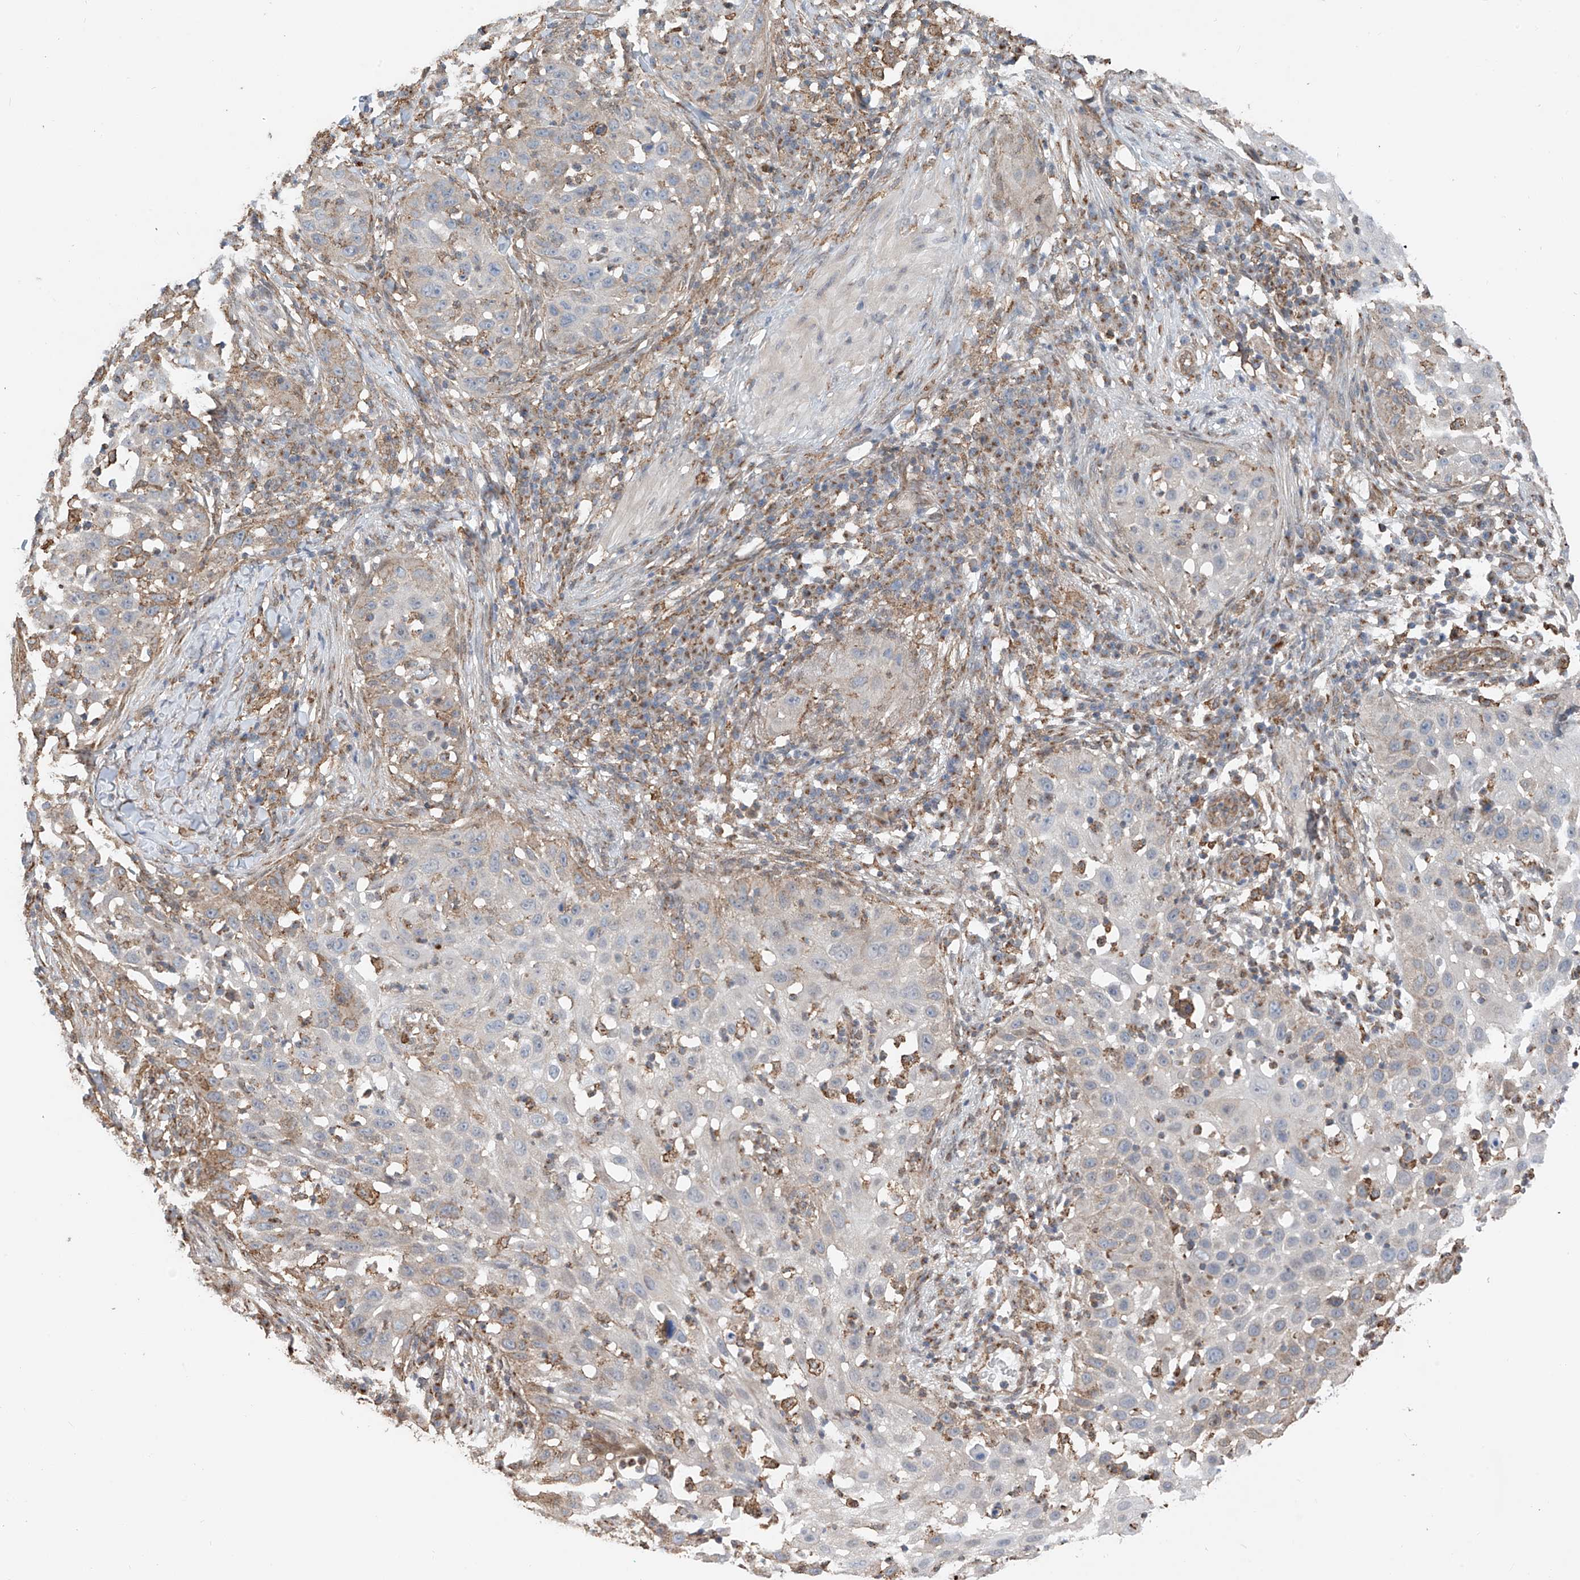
{"staining": {"intensity": "negative", "quantity": "none", "location": "none"}, "tissue": "skin cancer", "cell_type": "Tumor cells", "image_type": "cancer", "snomed": [{"axis": "morphology", "description": "Squamous cell carcinoma, NOS"}, {"axis": "topography", "description": "Skin"}], "caption": "DAB (3,3'-diaminobenzidine) immunohistochemical staining of human squamous cell carcinoma (skin) shows no significant expression in tumor cells.", "gene": "ZNF189", "patient": {"sex": "female", "age": 44}}